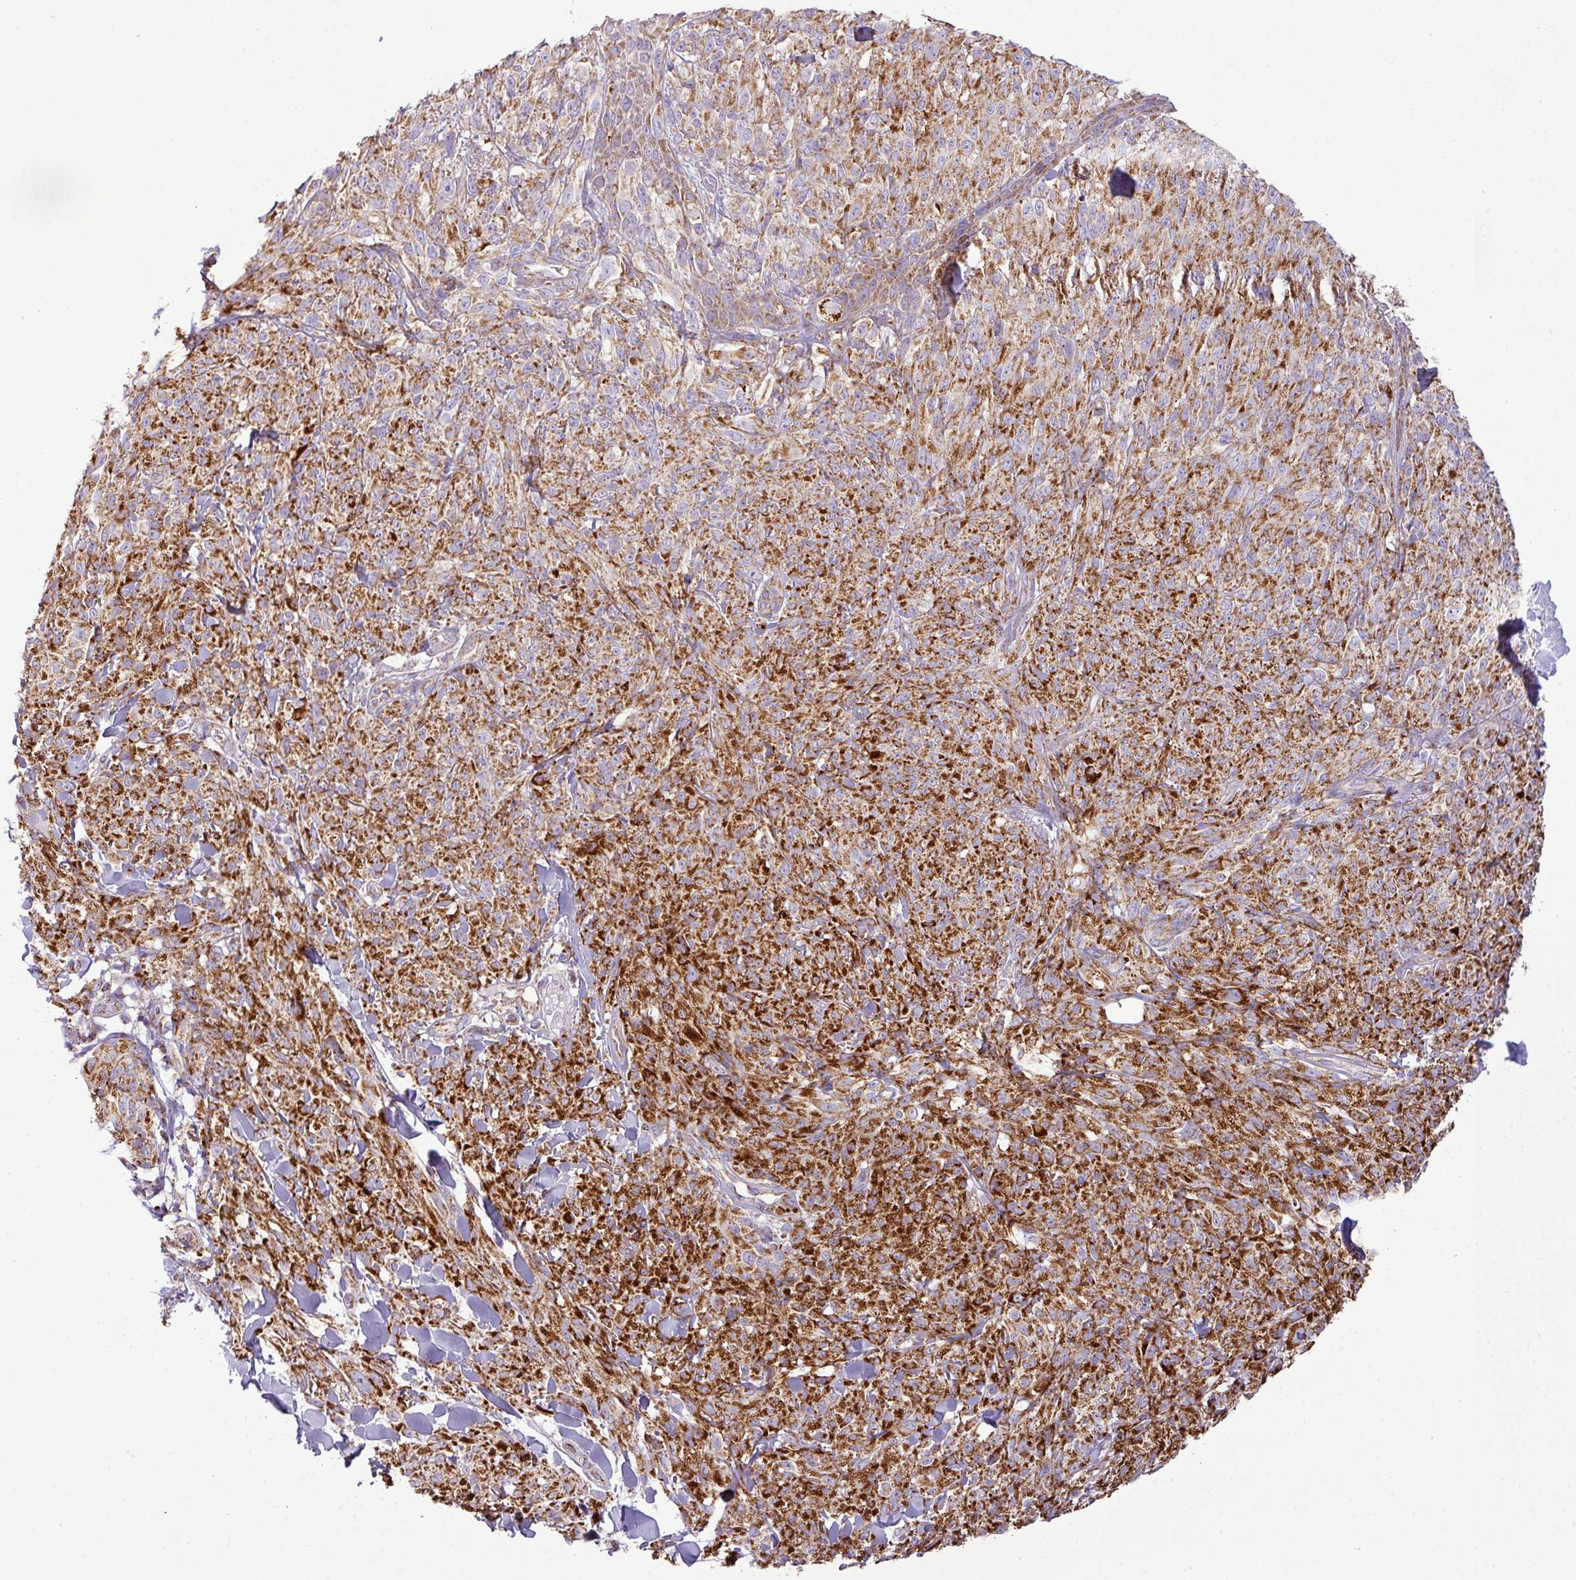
{"staining": {"intensity": "strong", "quantity": ">75%", "location": "cytoplasmic/membranous"}, "tissue": "melanoma", "cell_type": "Tumor cells", "image_type": "cancer", "snomed": [{"axis": "morphology", "description": "Malignant melanoma, NOS"}, {"axis": "topography", "description": "Skin of upper arm"}], "caption": "Malignant melanoma stained for a protein (brown) exhibits strong cytoplasmic/membranous positive expression in about >75% of tumor cells.", "gene": "ZNF81", "patient": {"sex": "female", "age": 65}}